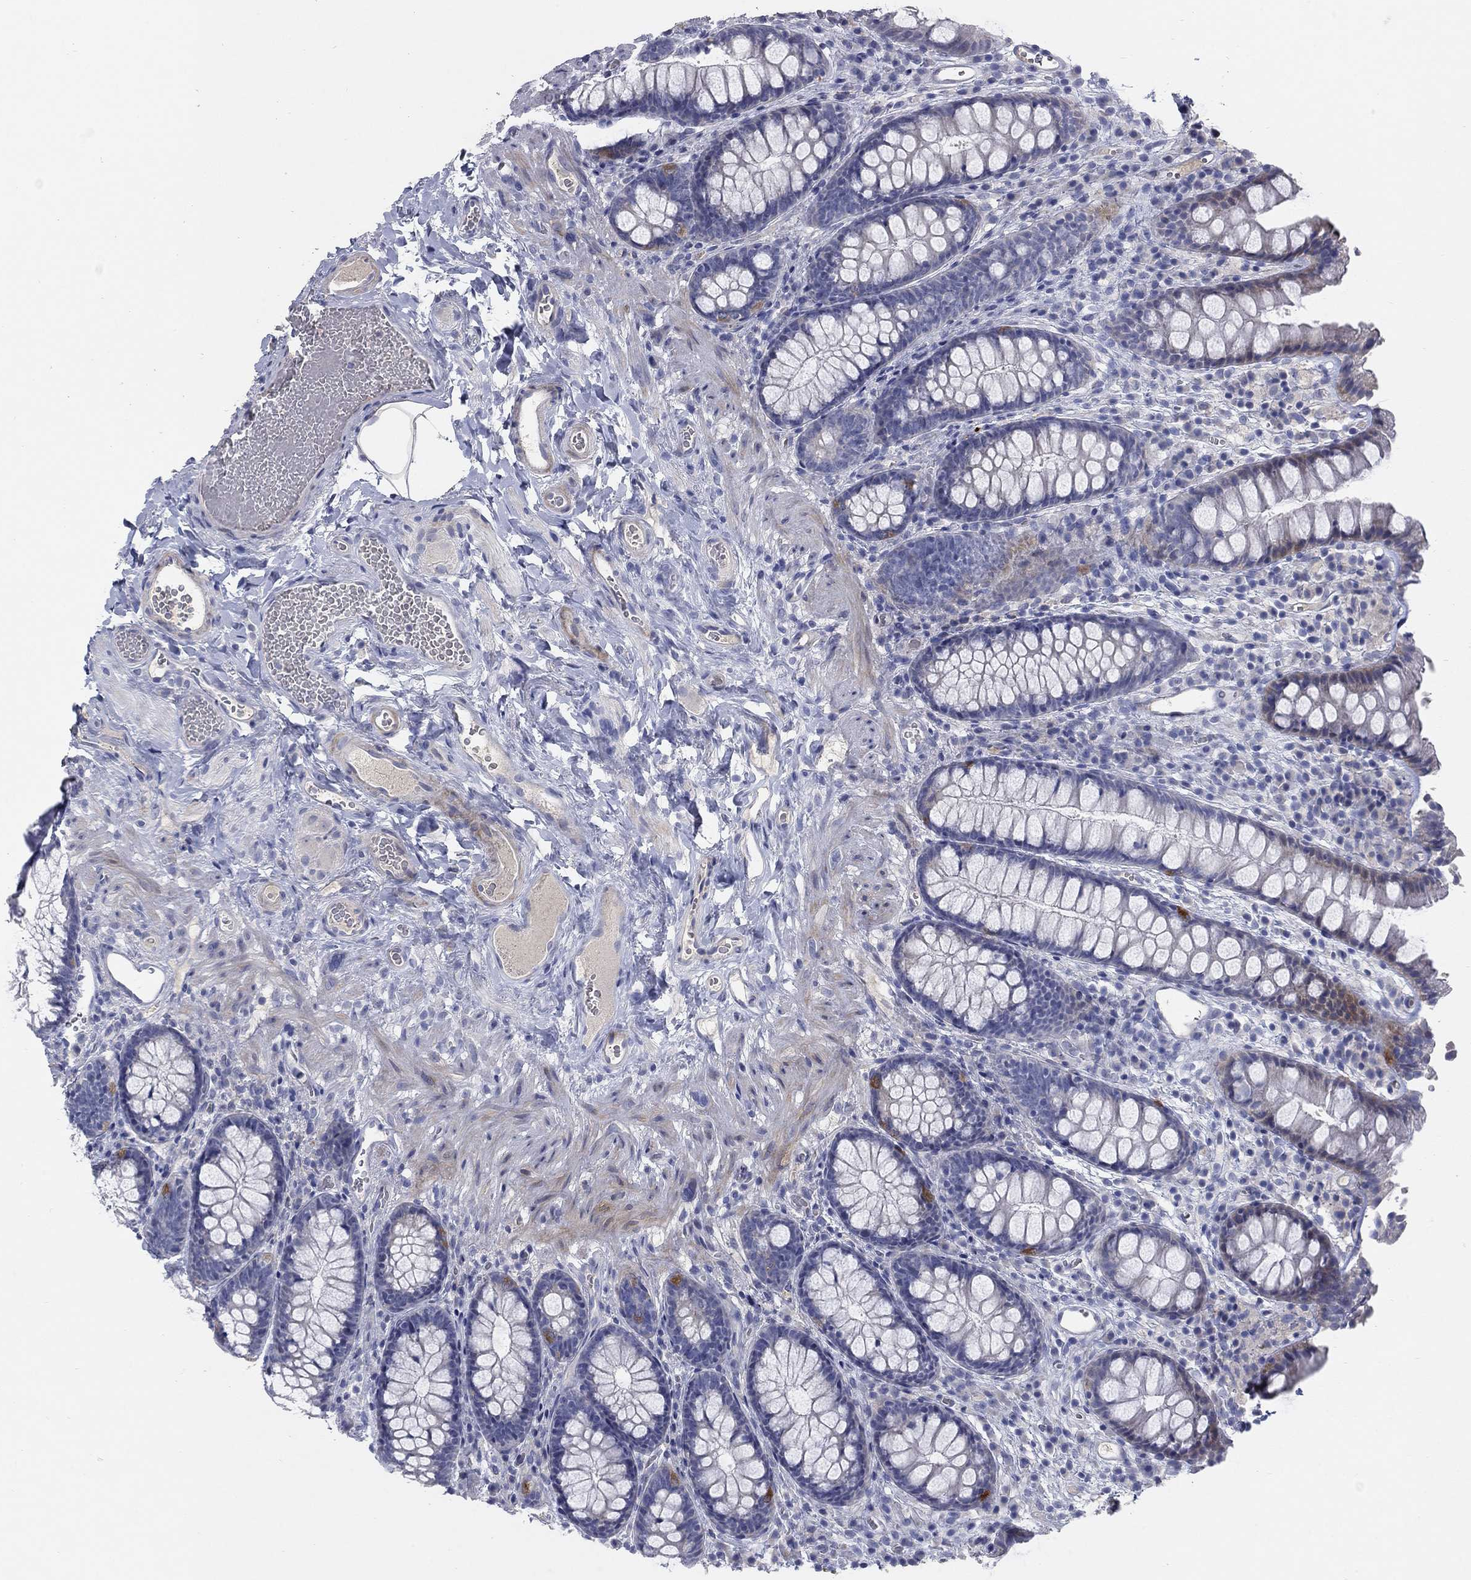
{"staining": {"intensity": "negative", "quantity": "none", "location": "none"}, "tissue": "colon", "cell_type": "Endothelial cells", "image_type": "normal", "snomed": [{"axis": "morphology", "description": "Normal tissue, NOS"}, {"axis": "topography", "description": "Colon"}], "caption": "This is a photomicrograph of immunohistochemistry (IHC) staining of unremarkable colon, which shows no expression in endothelial cells. (Immunohistochemistry (ihc), brightfield microscopy, high magnification).", "gene": "TMEM249", "patient": {"sex": "female", "age": 86}}